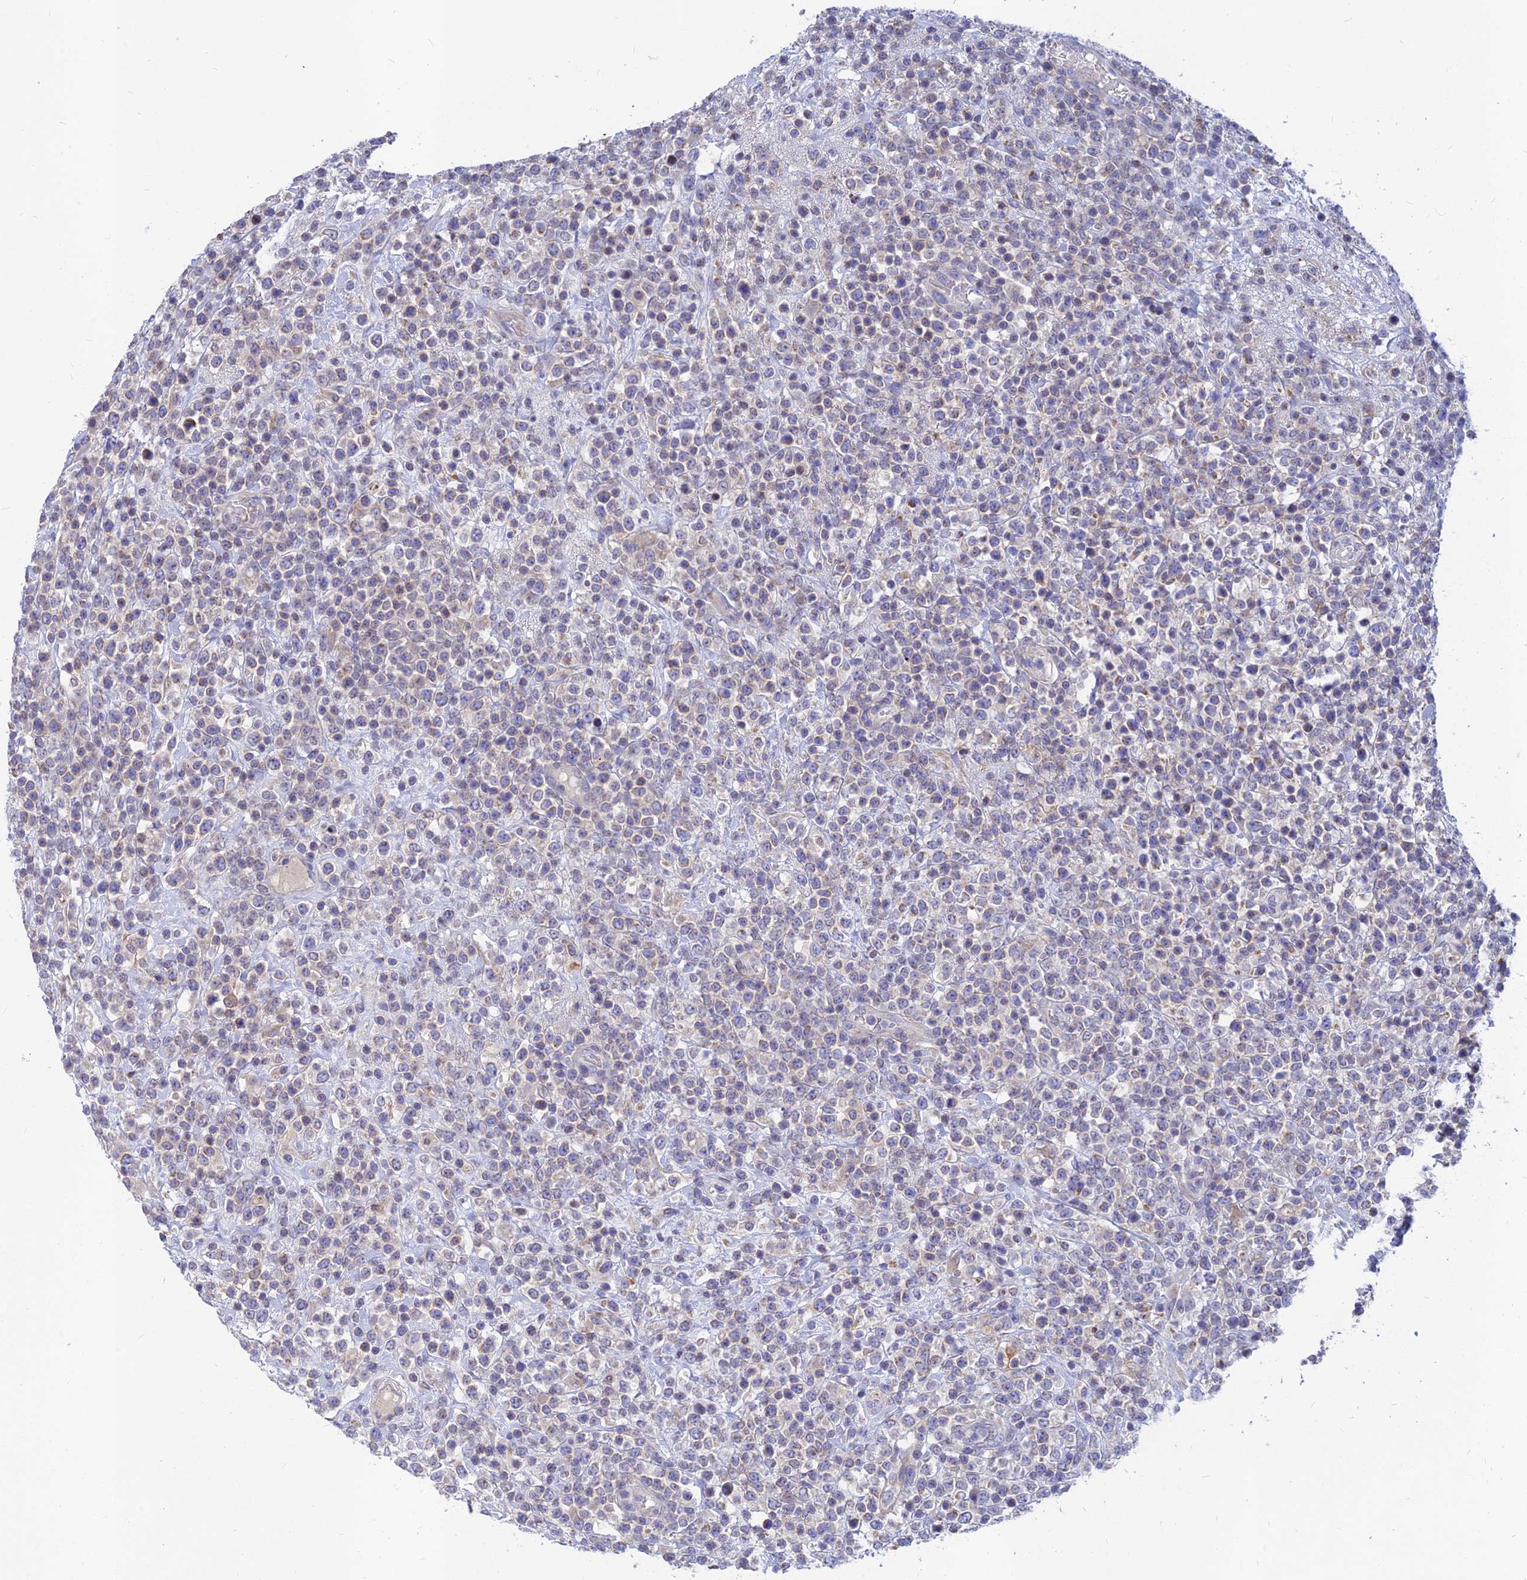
{"staining": {"intensity": "weak", "quantity": "<25%", "location": "cytoplasmic/membranous"}, "tissue": "lymphoma", "cell_type": "Tumor cells", "image_type": "cancer", "snomed": [{"axis": "morphology", "description": "Malignant lymphoma, non-Hodgkin's type, High grade"}, {"axis": "topography", "description": "Colon"}], "caption": "Tumor cells show no significant protein staining in malignant lymphoma, non-Hodgkin's type (high-grade).", "gene": "CACNA1B", "patient": {"sex": "female", "age": 53}}